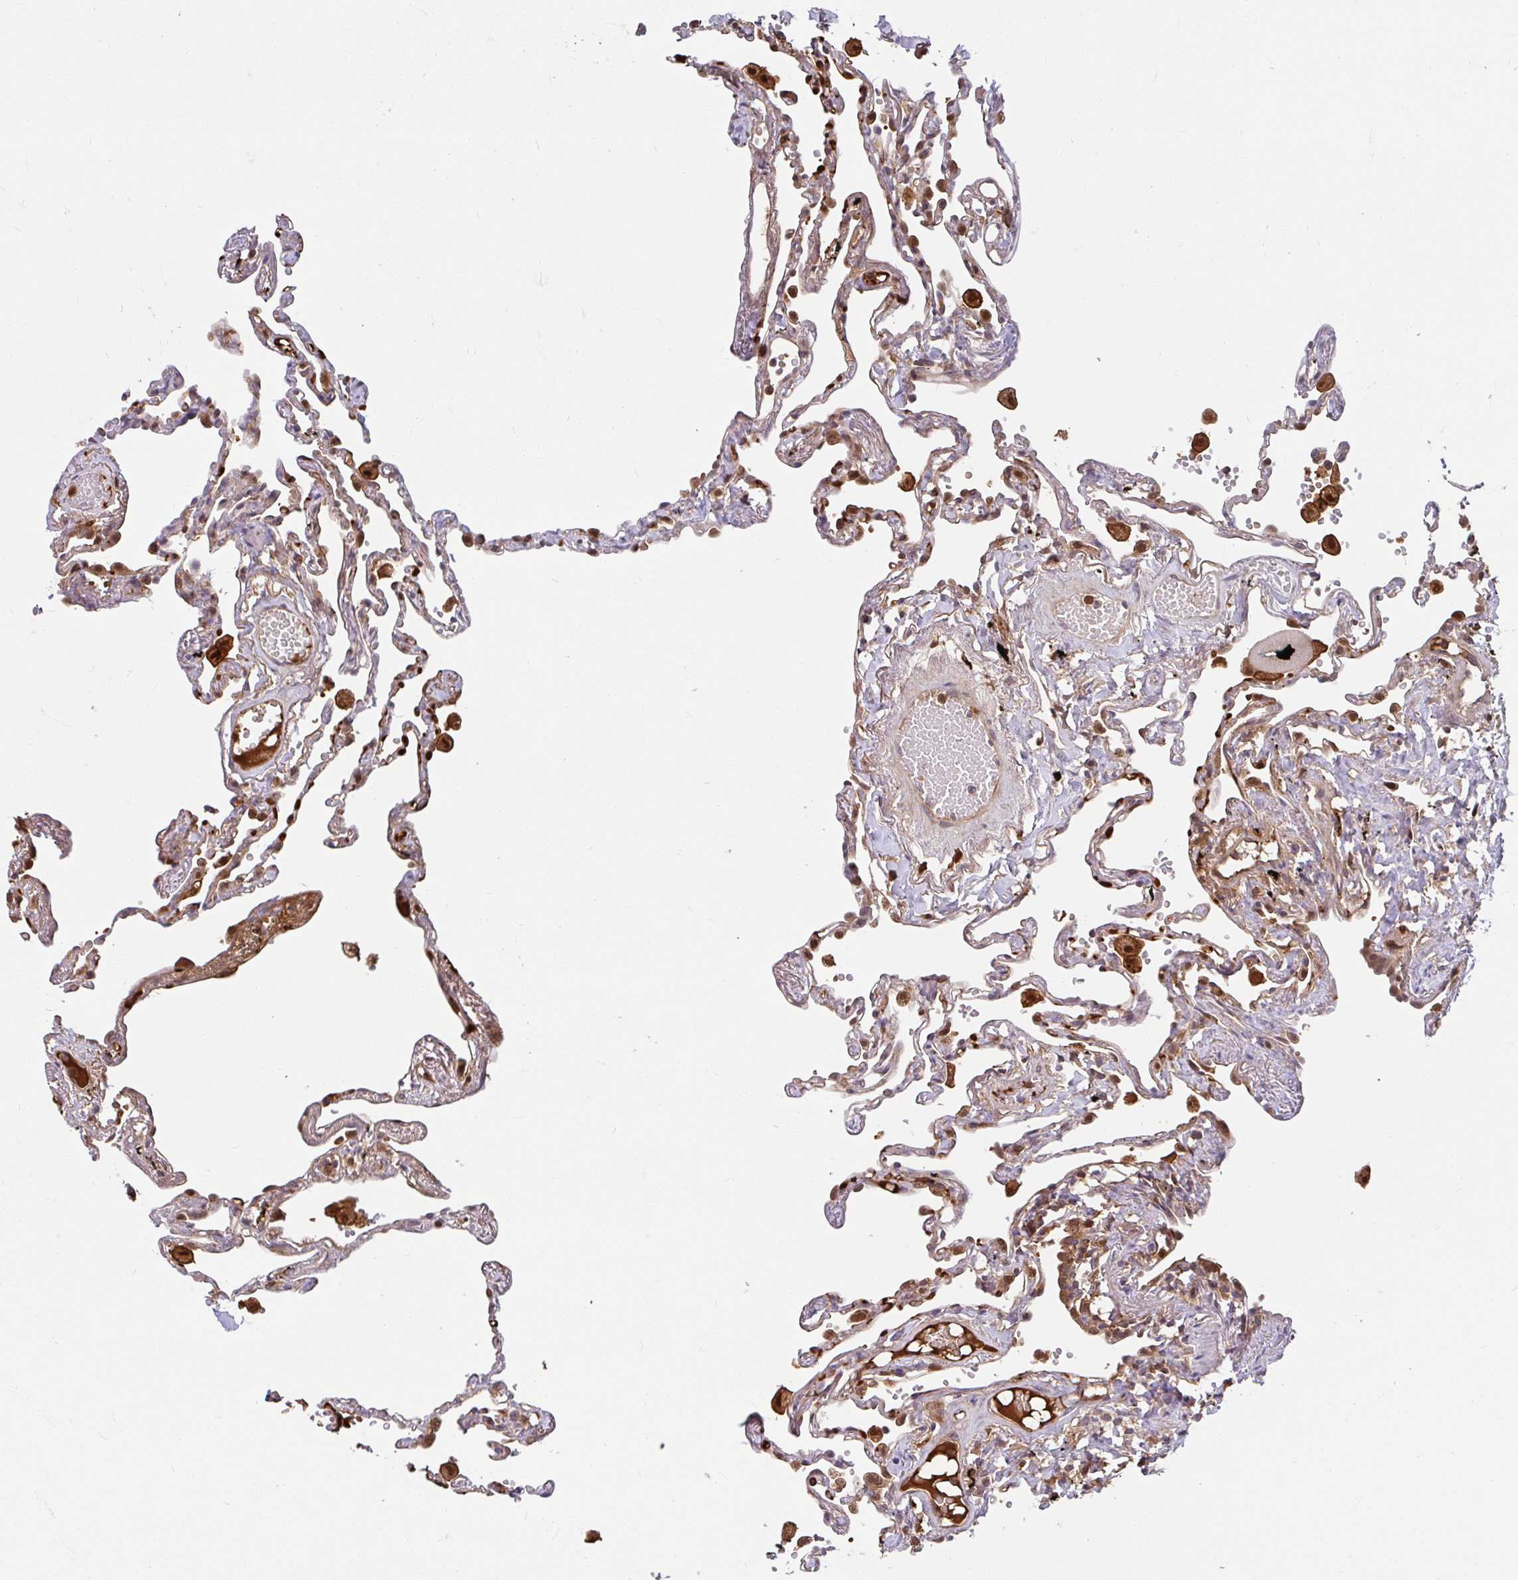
{"staining": {"intensity": "moderate", "quantity": "25%-75%", "location": "cytoplasmic/membranous,nuclear"}, "tissue": "lung", "cell_type": "Alveolar cells", "image_type": "normal", "snomed": [{"axis": "morphology", "description": "Normal tissue, NOS"}, {"axis": "topography", "description": "Lung"}], "caption": "Brown immunohistochemical staining in normal human lung exhibits moderate cytoplasmic/membranous,nuclear positivity in about 25%-75% of alveolar cells. The staining was performed using DAB to visualize the protein expression in brown, while the nuclei were stained in blue with hematoxylin (Magnification: 20x).", "gene": "BLVRA", "patient": {"sex": "female", "age": 67}}